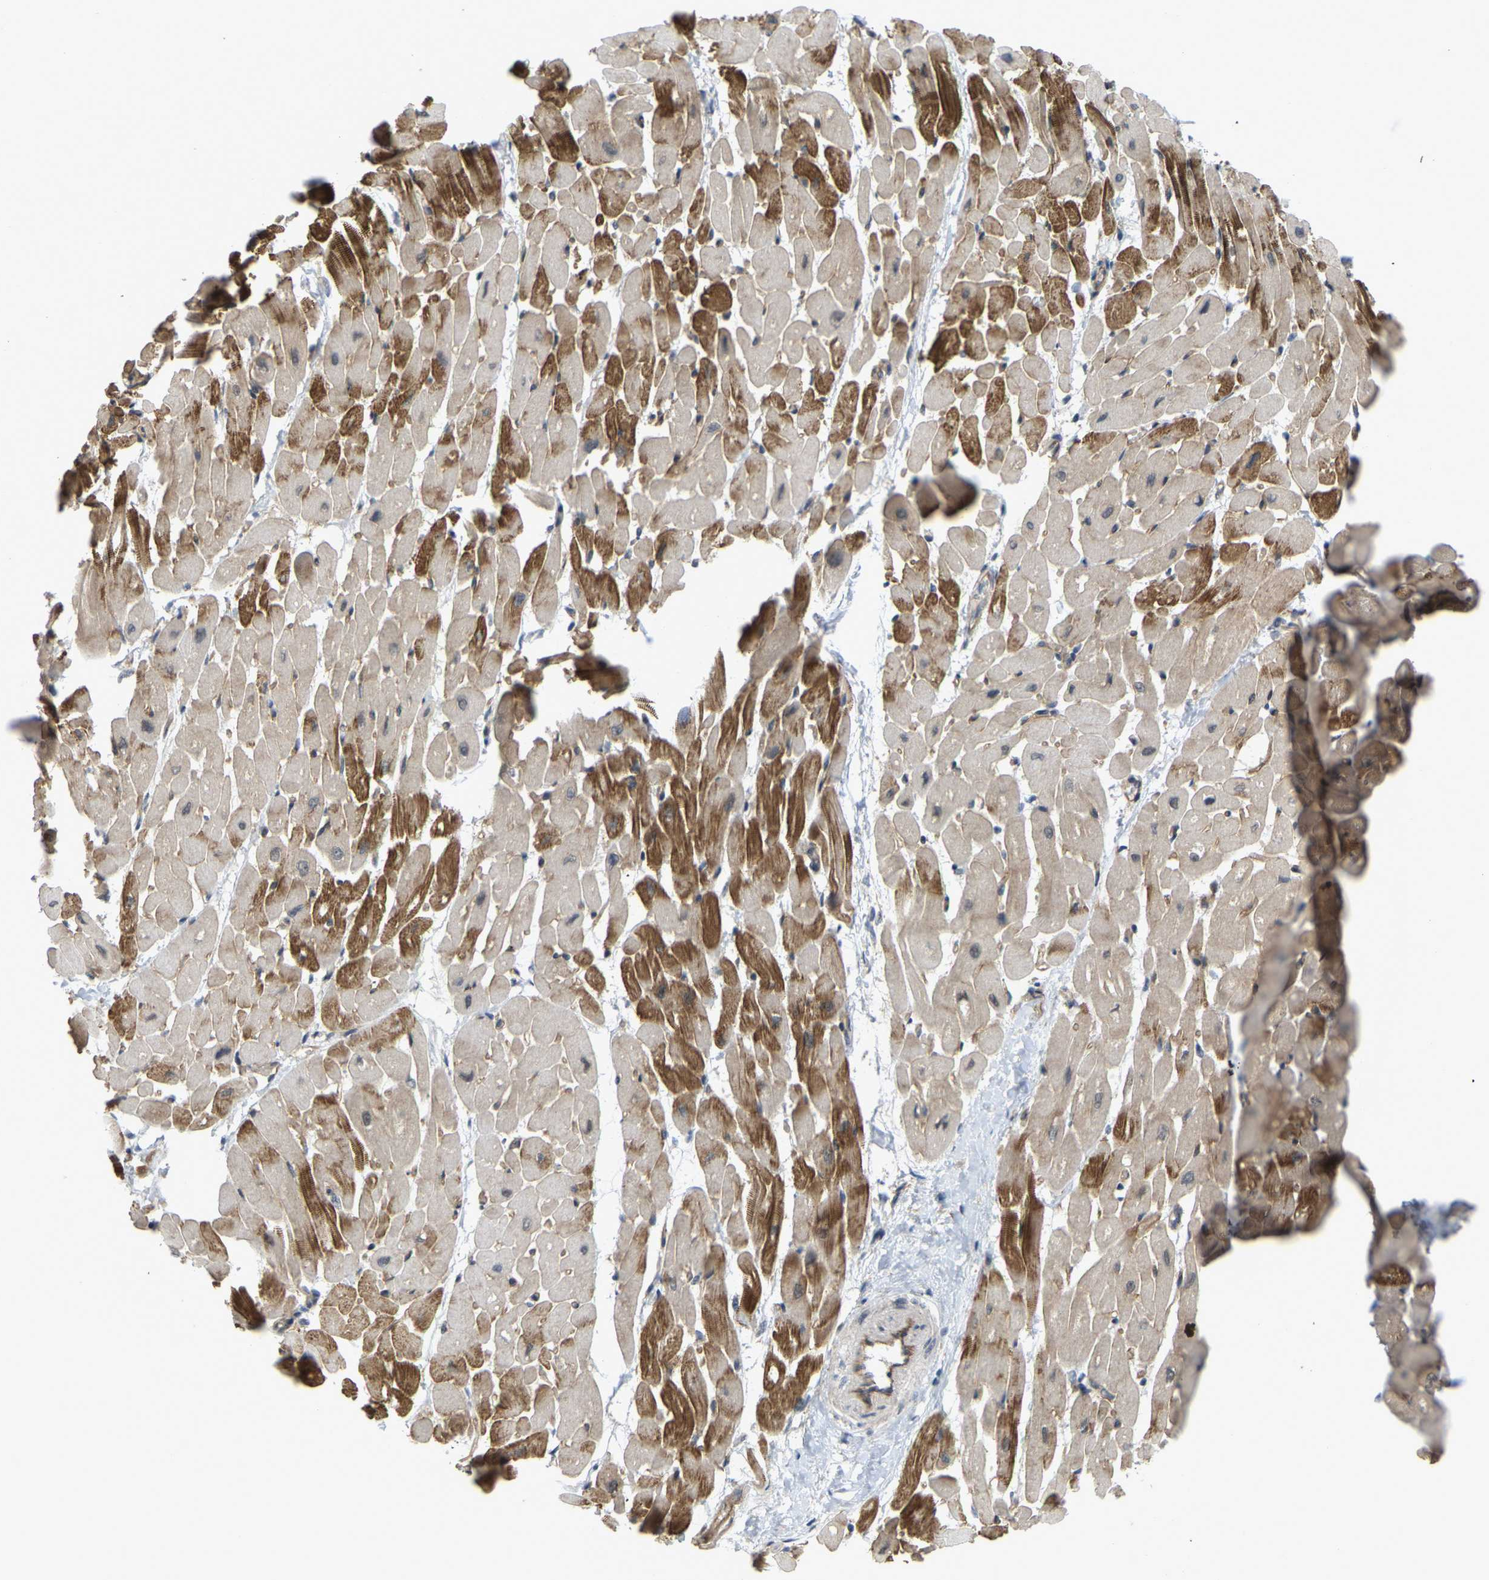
{"staining": {"intensity": "moderate", "quantity": "25%-75%", "location": "cytoplasmic/membranous"}, "tissue": "heart muscle", "cell_type": "Cardiomyocytes", "image_type": "normal", "snomed": [{"axis": "morphology", "description": "Normal tissue, NOS"}, {"axis": "topography", "description": "Heart"}], "caption": "Benign heart muscle was stained to show a protein in brown. There is medium levels of moderate cytoplasmic/membranous positivity in about 25%-75% of cardiomyocytes.", "gene": "SERPINB5", "patient": {"sex": "male", "age": 45}}